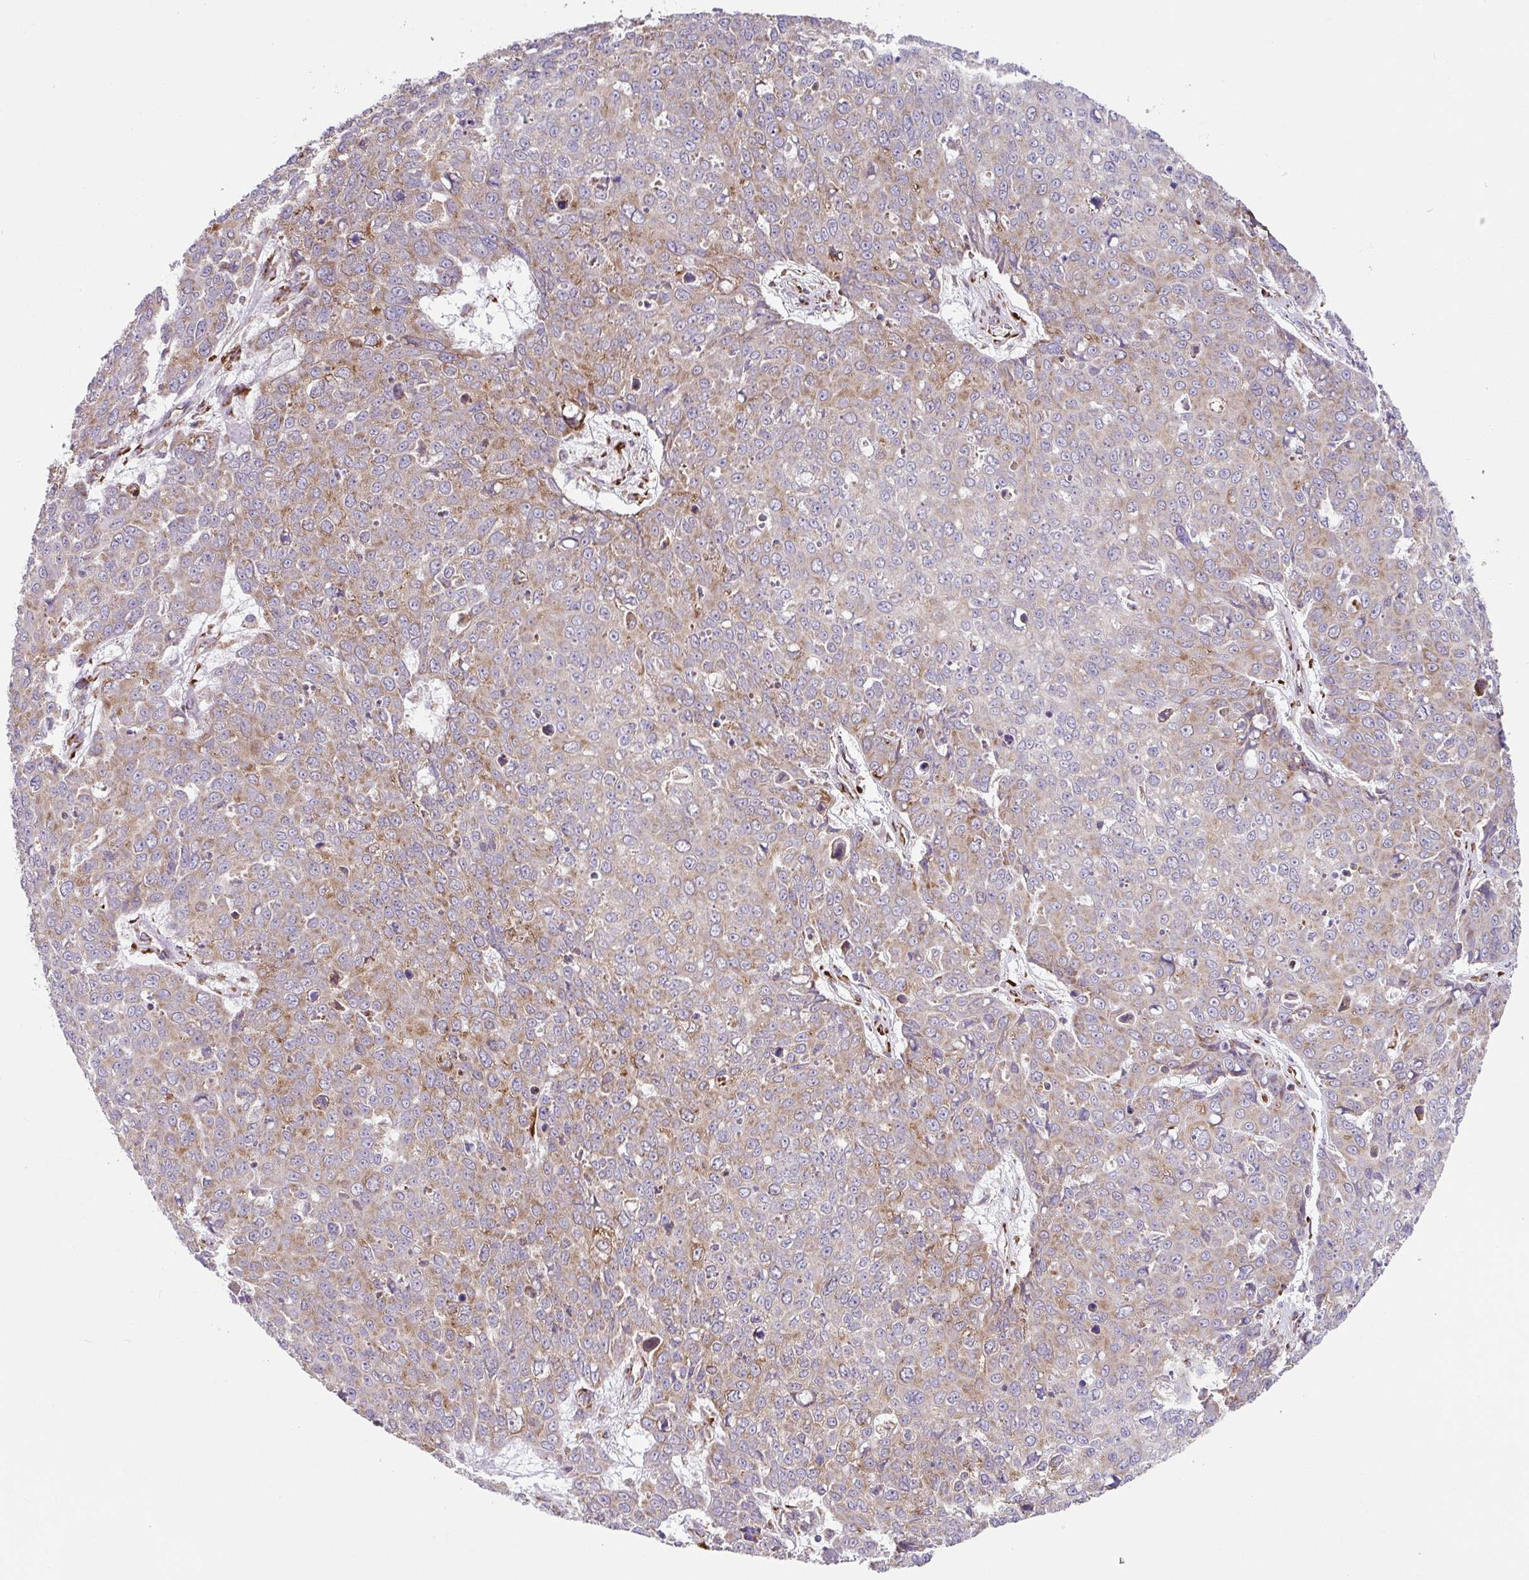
{"staining": {"intensity": "moderate", "quantity": "<25%", "location": "cytoplasmic/membranous"}, "tissue": "skin cancer", "cell_type": "Tumor cells", "image_type": "cancer", "snomed": [{"axis": "morphology", "description": "Squamous cell carcinoma, NOS"}, {"axis": "topography", "description": "Skin"}], "caption": "High-magnification brightfield microscopy of squamous cell carcinoma (skin) stained with DAB (3,3'-diaminobenzidine) (brown) and counterstained with hematoxylin (blue). tumor cells exhibit moderate cytoplasmic/membranous expression is seen in about<25% of cells.", "gene": "SLC39A7", "patient": {"sex": "male", "age": 71}}